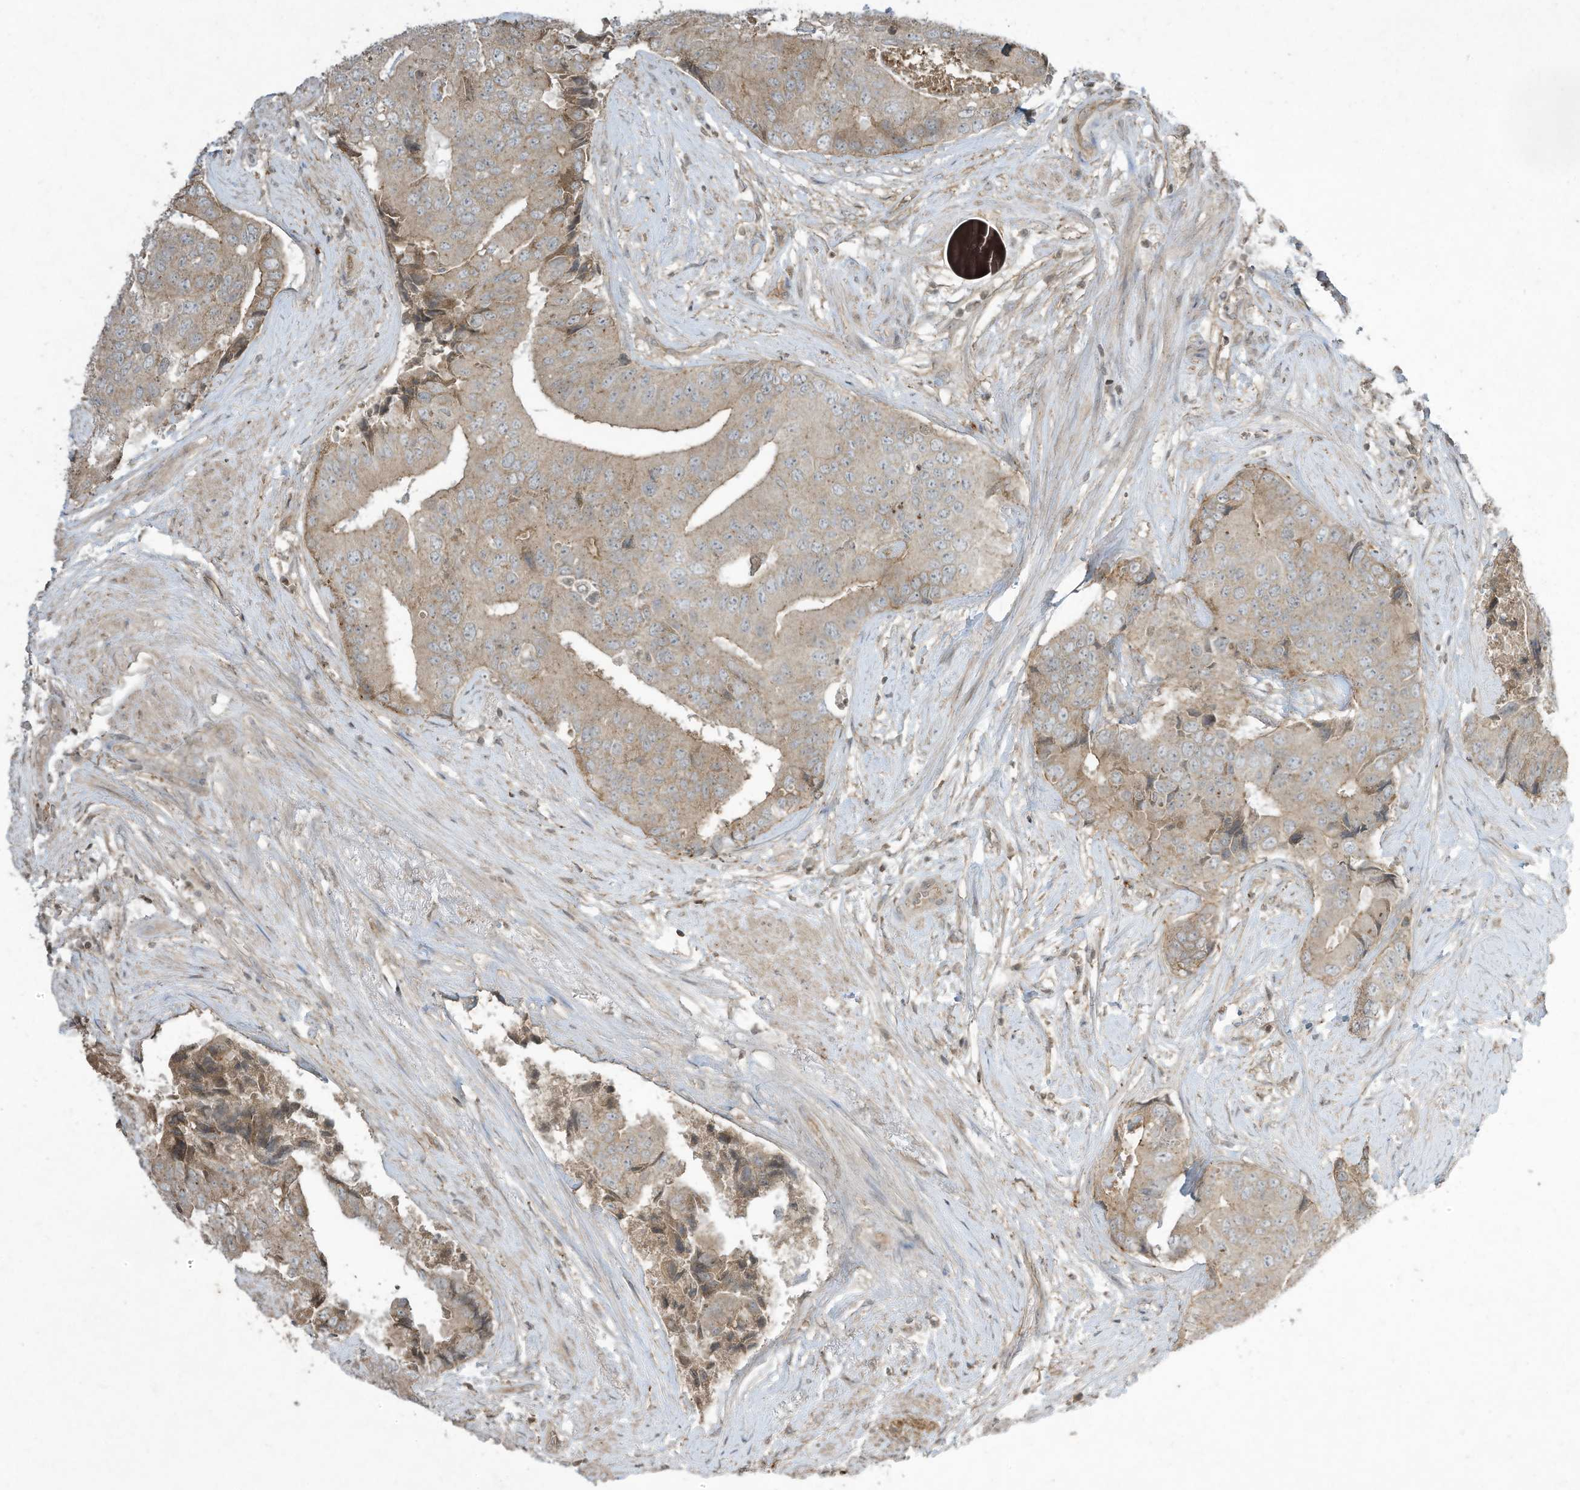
{"staining": {"intensity": "weak", "quantity": ">75%", "location": "cytoplasmic/membranous"}, "tissue": "prostate cancer", "cell_type": "Tumor cells", "image_type": "cancer", "snomed": [{"axis": "morphology", "description": "Adenocarcinoma, High grade"}, {"axis": "topography", "description": "Prostate"}], "caption": "Prostate cancer tissue shows weak cytoplasmic/membranous staining in approximately >75% of tumor cells, visualized by immunohistochemistry. (DAB IHC, brown staining for protein, blue staining for nuclei).", "gene": "MATN2", "patient": {"sex": "male", "age": 70}}